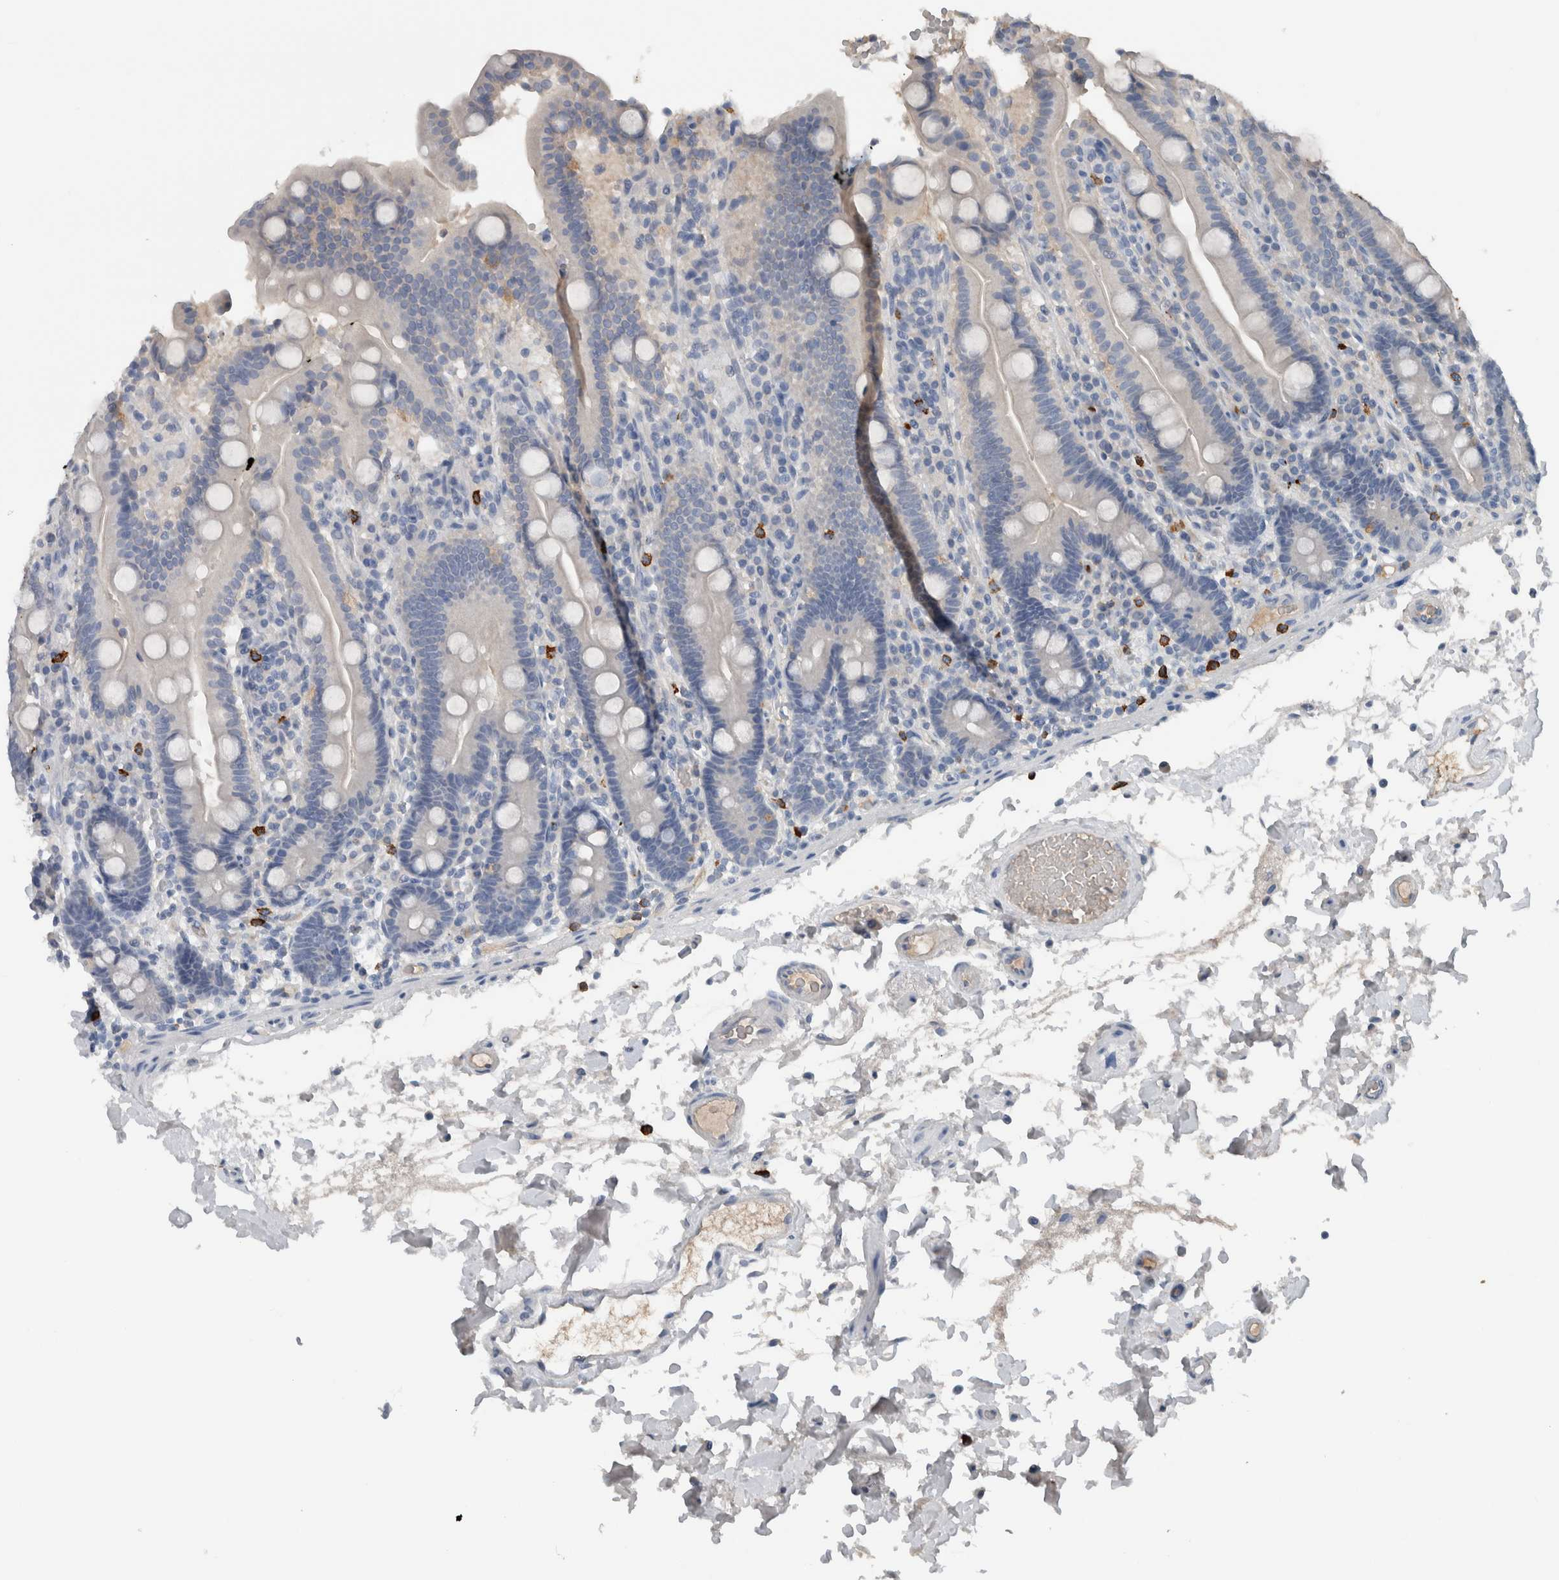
{"staining": {"intensity": "negative", "quantity": "none", "location": "none"}, "tissue": "duodenum", "cell_type": "Glandular cells", "image_type": "normal", "snomed": [{"axis": "morphology", "description": "Normal tissue, NOS"}, {"axis": "topography", "description": "Small intestine, NOS"}], "caption": "A histopathology image of duodenum stained for a protein shows no brown staining in glandular cells.", "gene": "CRNN", "patient": {"sex": "female", "age": 71}}